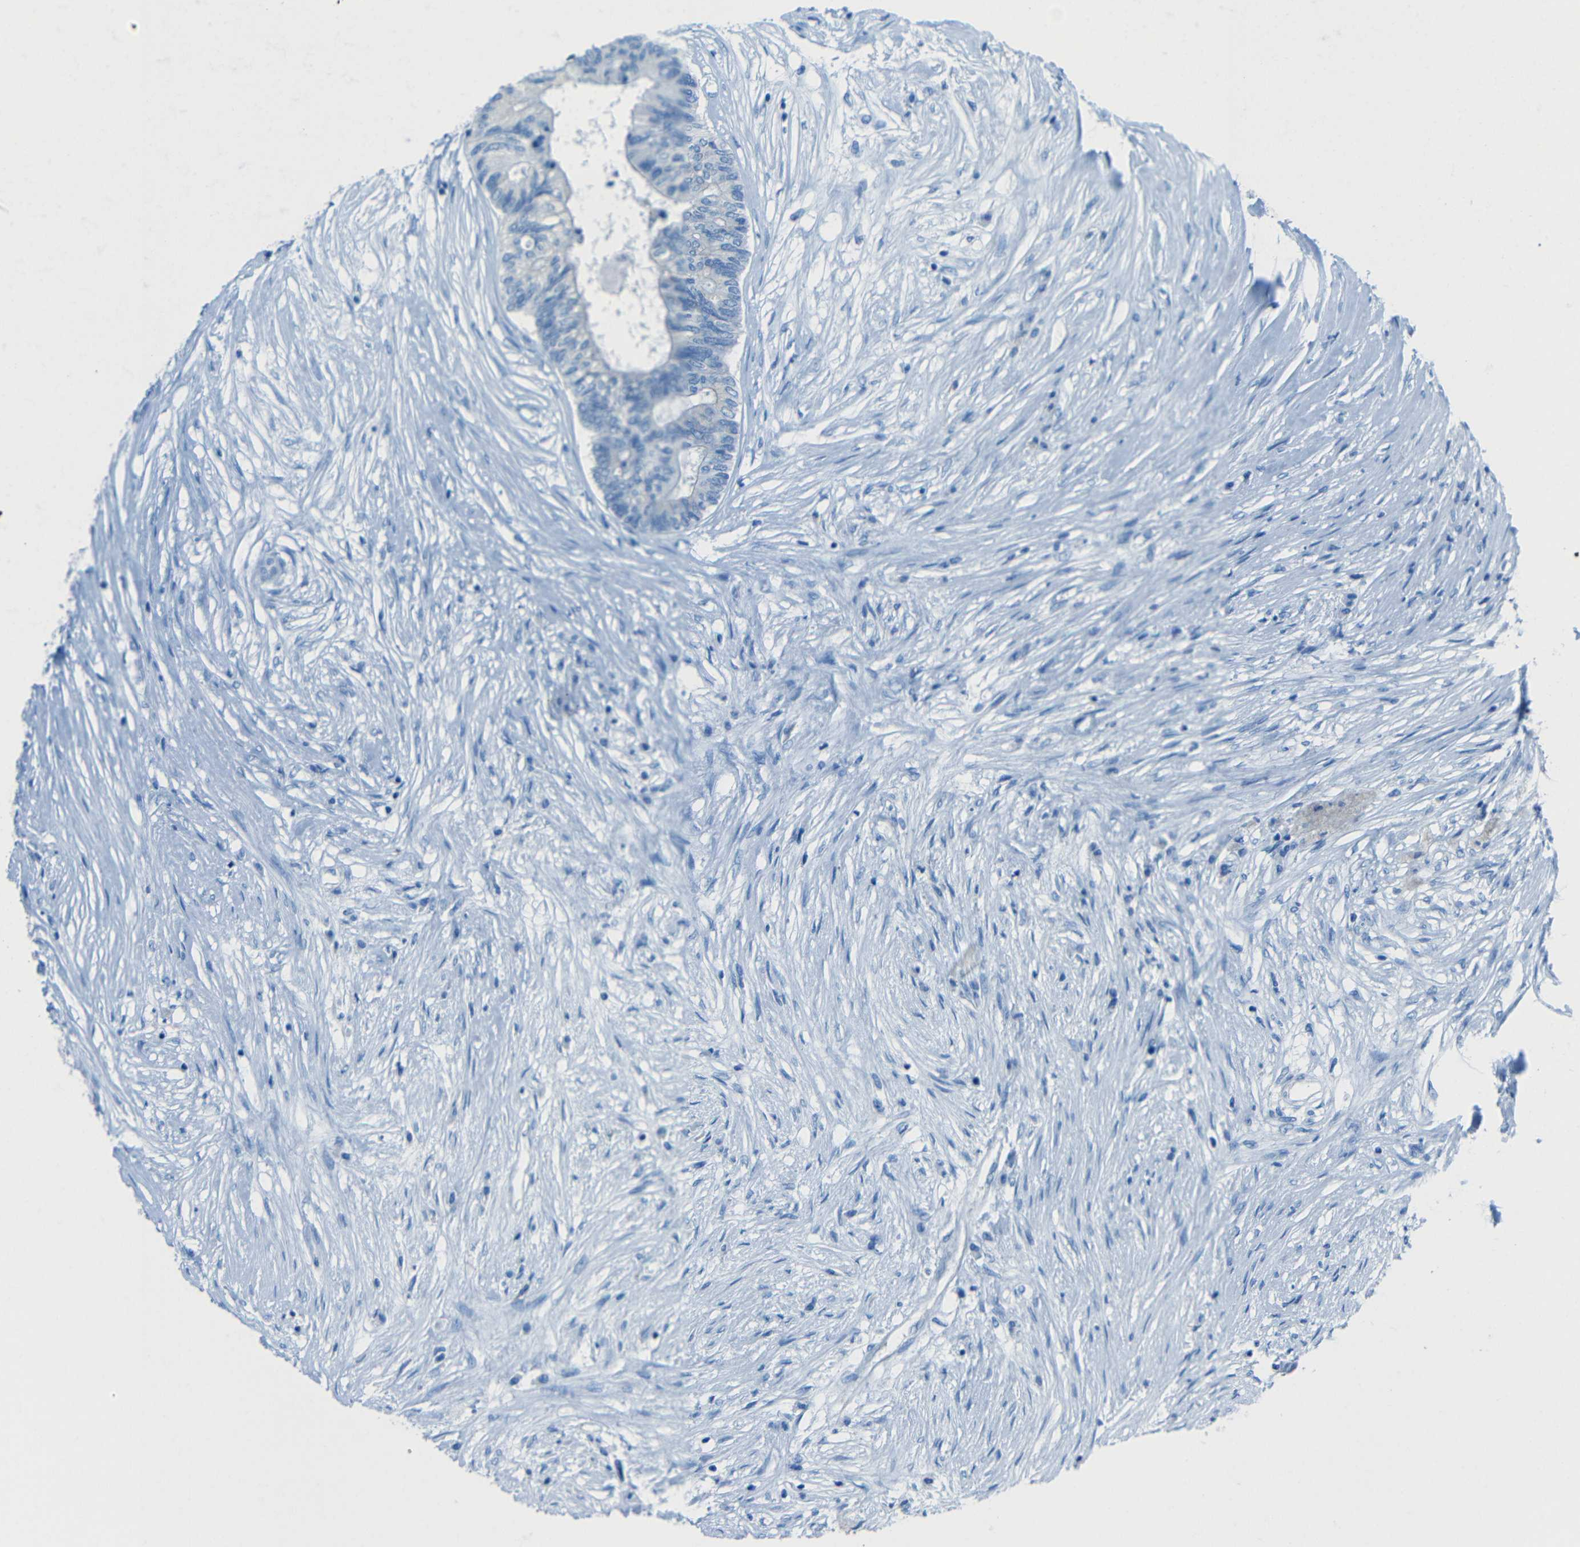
{"staining": {"intensity": "negative", "quantity": "none", "location": "none"}, "tissue": "colorectal cancer", "cell_type": "Tumor cells", "image_type": "cancer", "snomed": [{"axis": "morphology", "description": "Adenocarcinoma, NOS"}, {"axis": "topography", "description": "Rectum"}], "caption": "Immunohistochemistry image of human colorectal cancer (adenocarcinoma) stained for a protein (brown), which shows no staining in tumor cells.", "gene": "TUBB4B", "patient": {"sex": "male", "age": 63}}